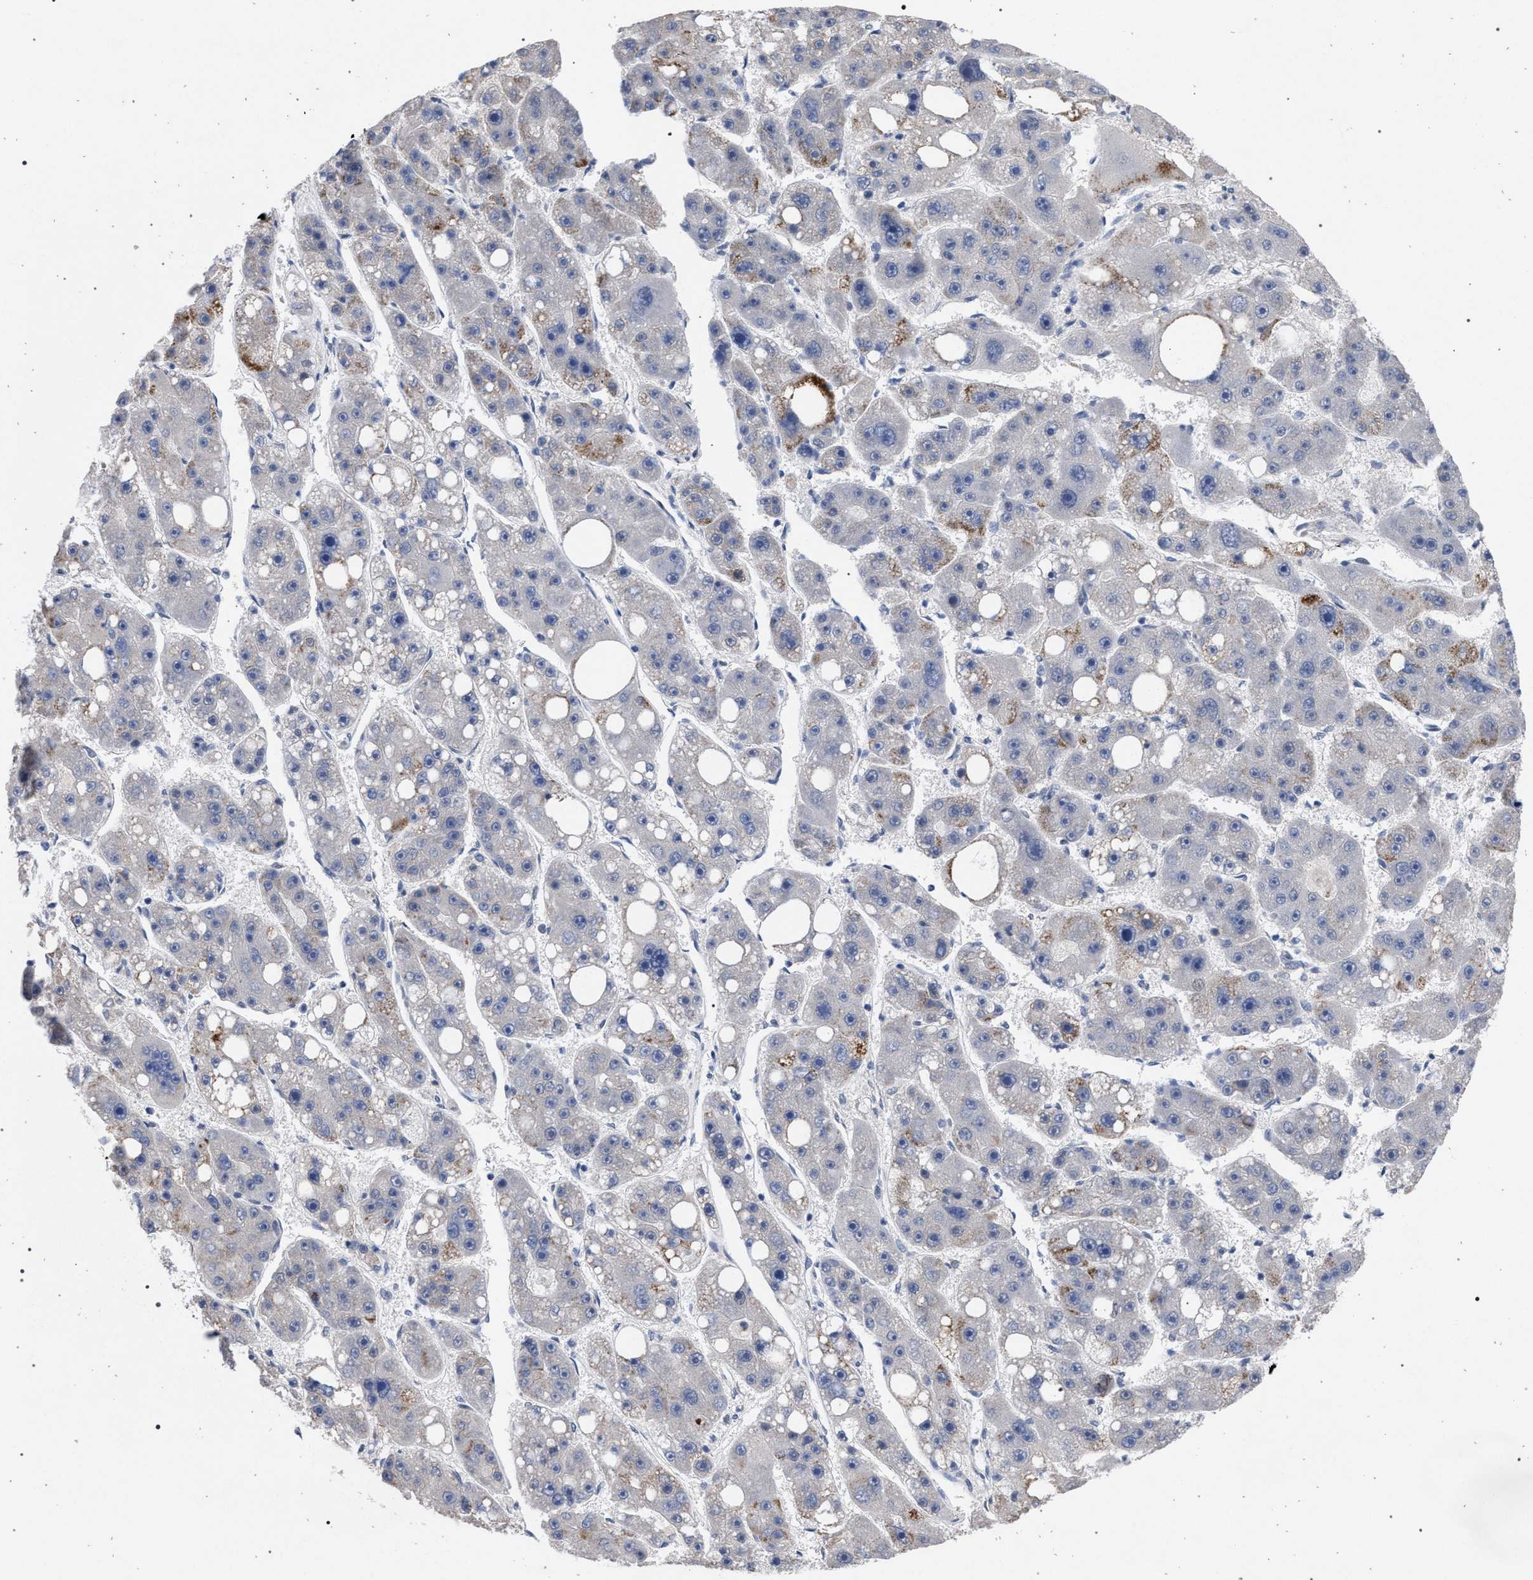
{"staining": {"intensity": "moderate", "quantity": "<25%", "location": "cytoplasmic/membranous"}, "tissue": "liver cancer", "cell_type": "Tumor cells", "image_type": "cancer", "snomed": [{"axis": "morphology", "description": "Carcinoma, Hepatocellular, NOS"}, {"axis": "topography", "description": "Liver"}], "caption": "Immunohistochemistry (DAB) staining of hepatocellular carcinoma (liver) exhibits moderate cytoplasmic/membranous protein staining in about <25% of tumor cells.", "gene": "GOLGA2", "patient": {"sex": "female", "age": 61}}